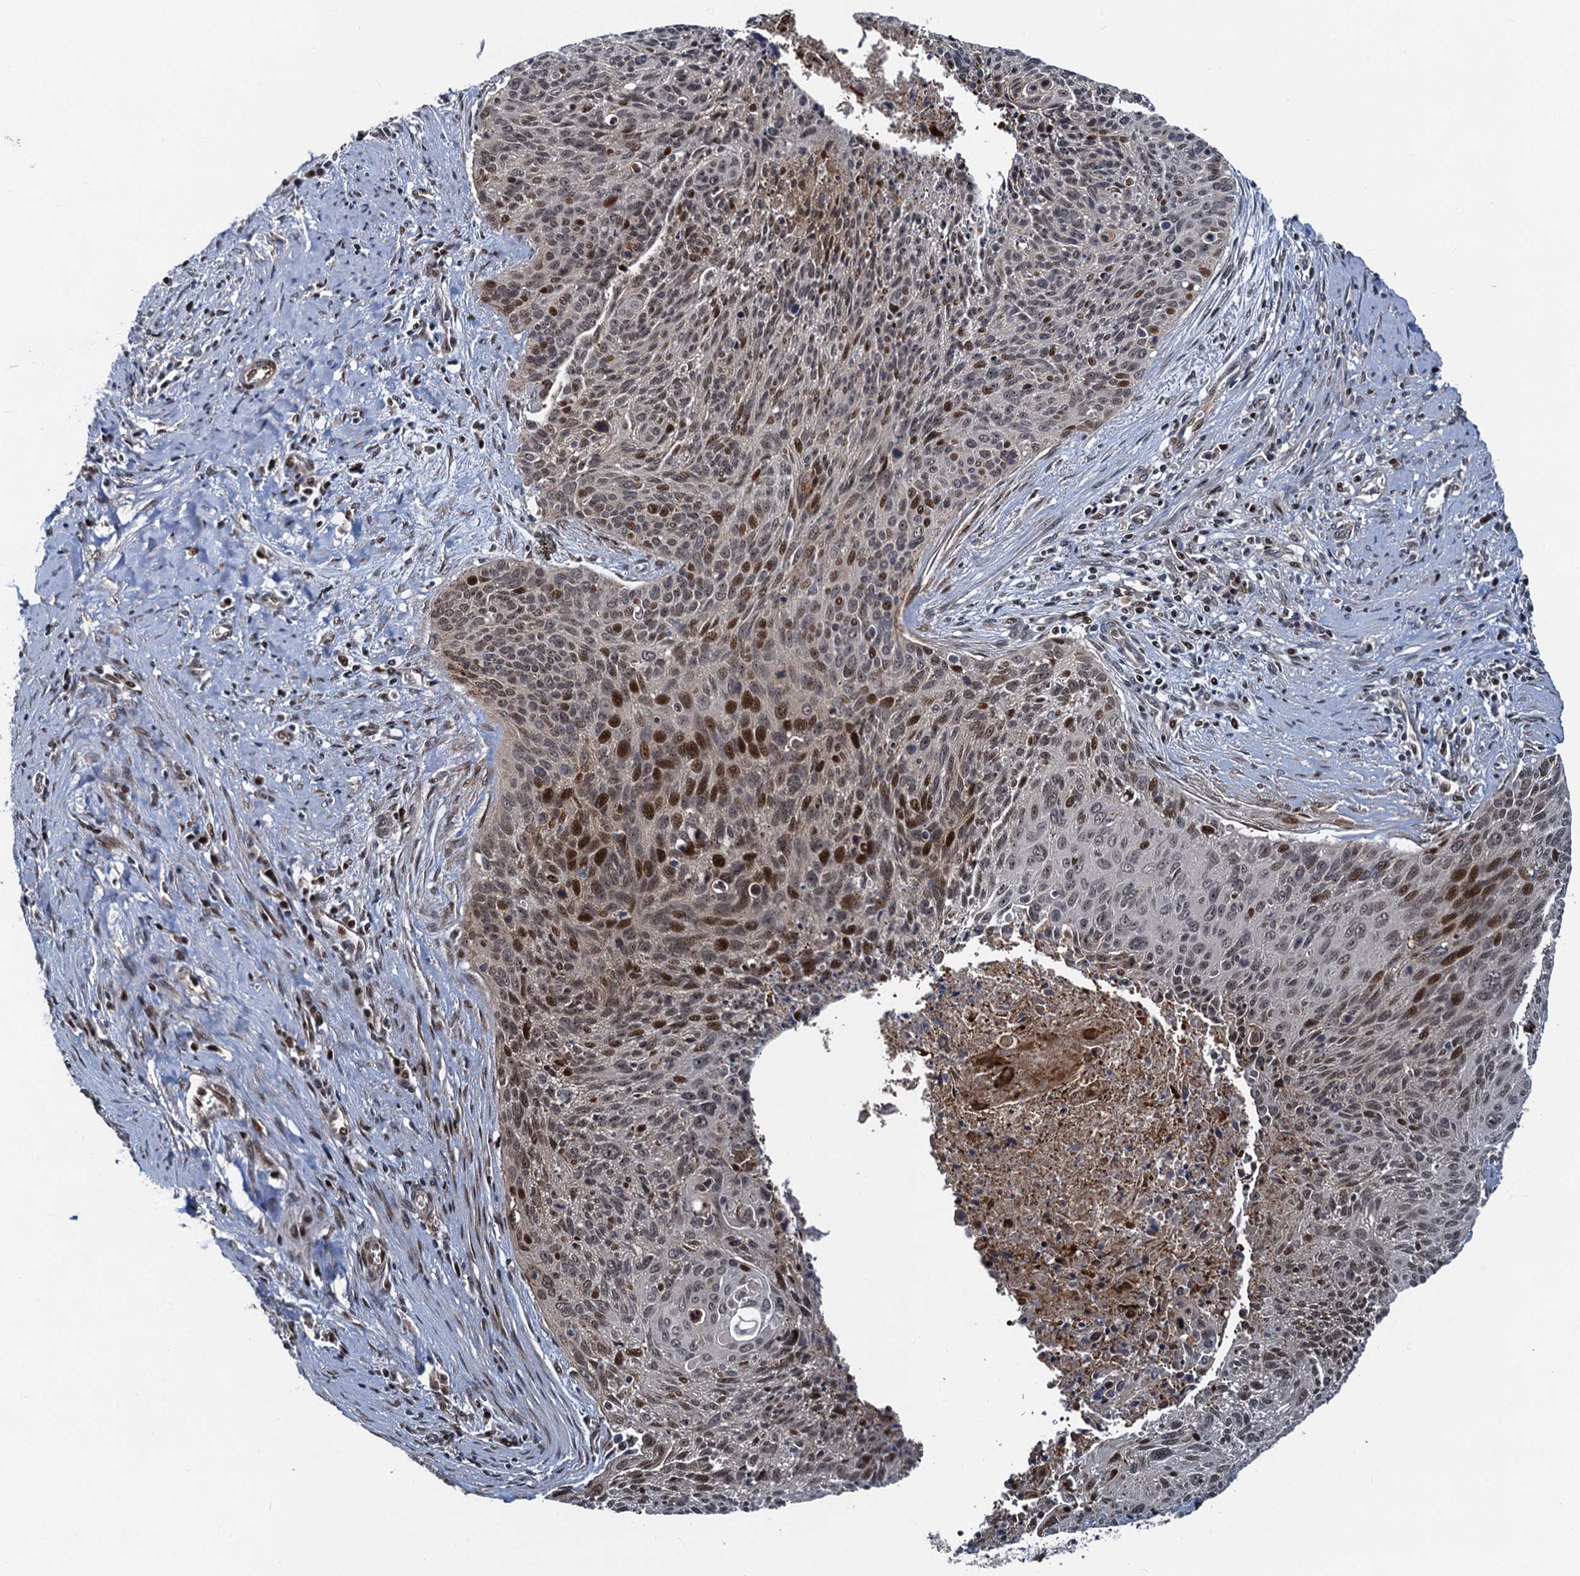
{"staining": {"intensity": "moderate", "quantity": "25%-75%", "location": "cytoplasmic/membranous,nuclear"}, "tissue": "cervical cancer", "cell_type": "Tumor cells", "image_type": "cancer", "snomed": [{"axis": "morphology", "description": "Squamous cell carcinoma, NOS"}, {"axis": "topography", "description": "Cervix"}], "caption": "Moderate cytoplasmic/membranous and nuclear staining for a protein is identified in approximately 25%-75% of tumor cells of cervical cancer (squamous cell carcinoma) using immunohistochemistry (IHC).", "gene": "ATOSA", "patient": {"sex": "female", "age": 55}}